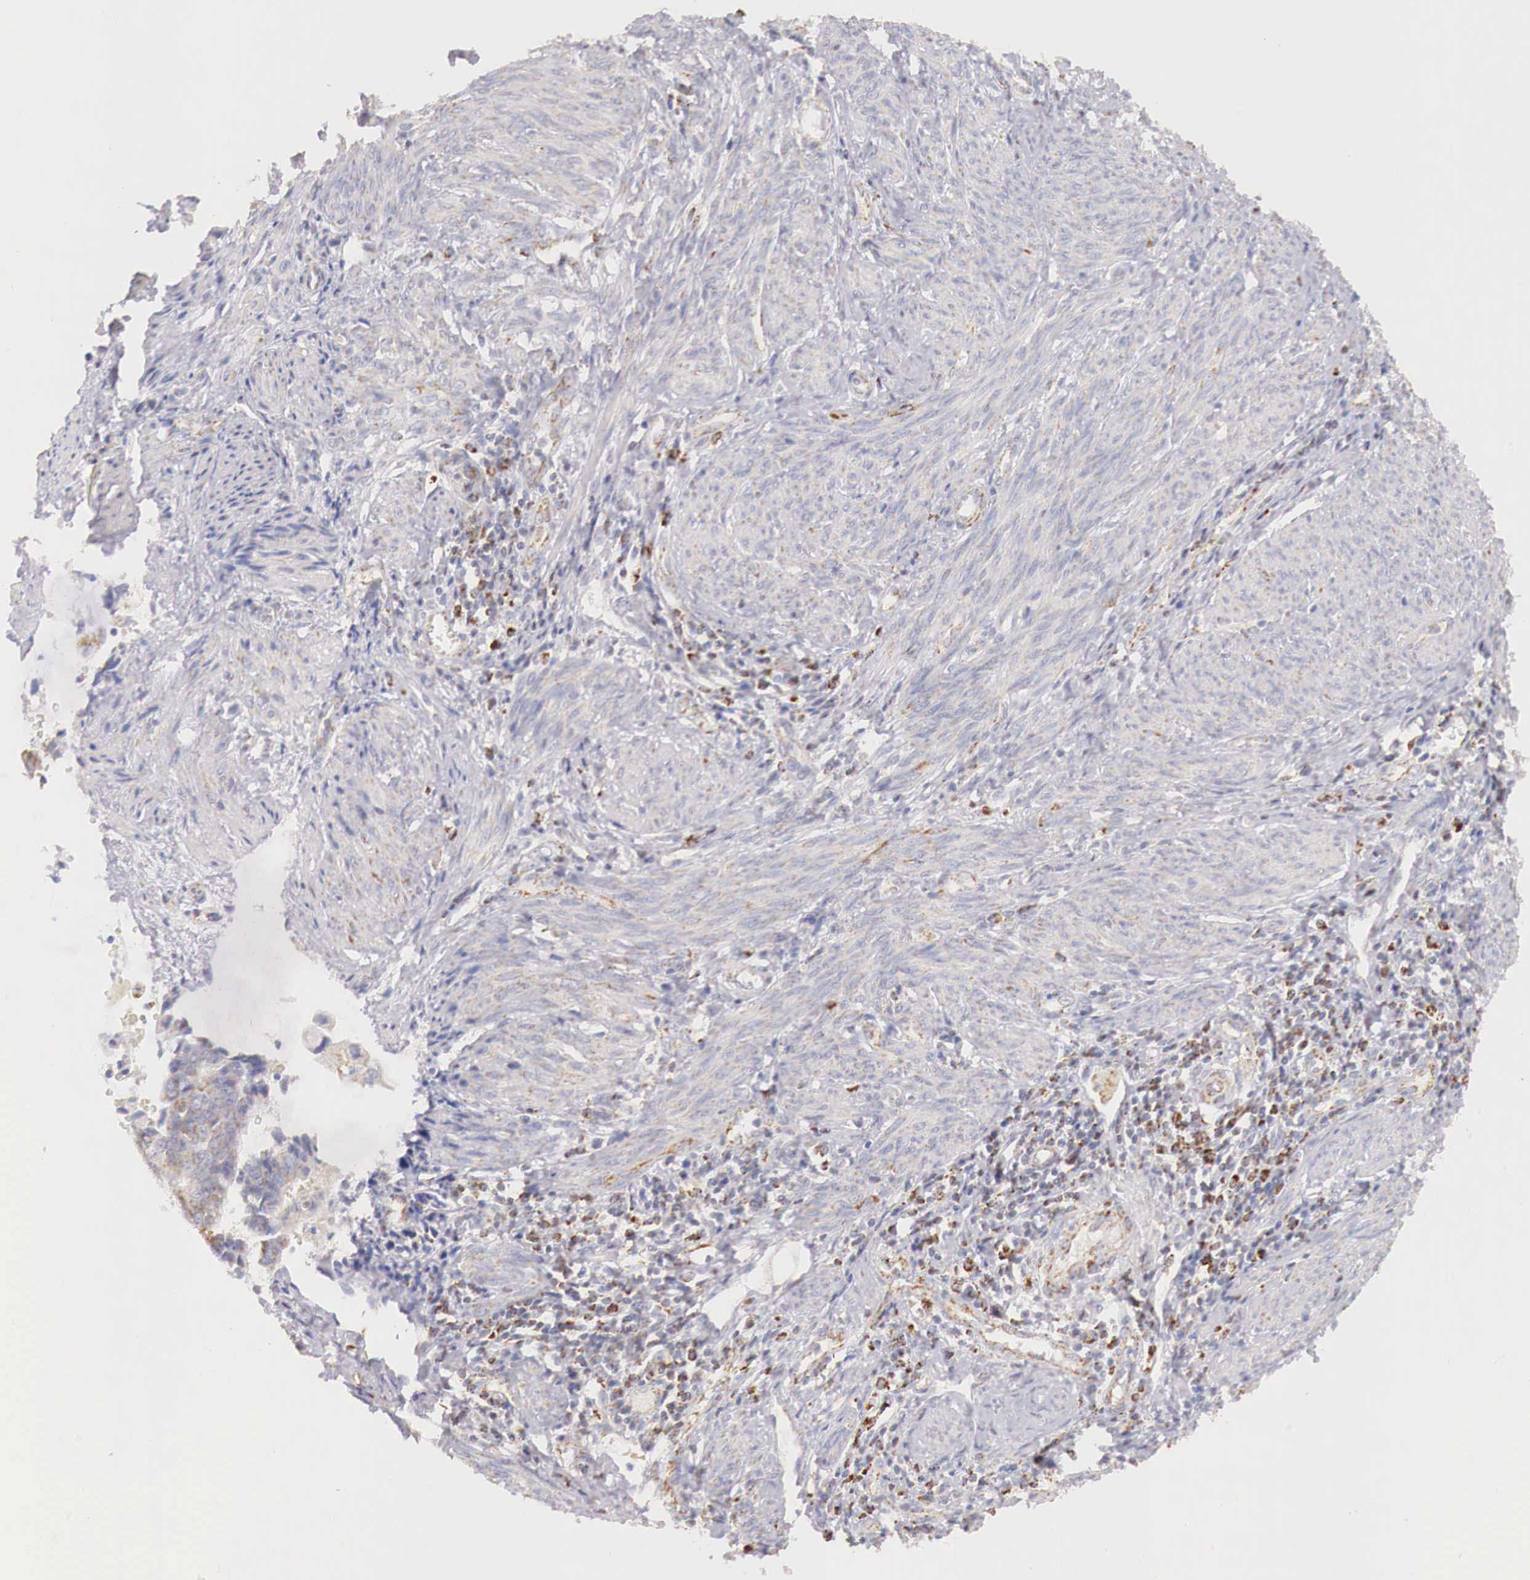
{"staining": {"intensity": "weak", "quantity": "25%-75%", "location": "cytoplasmic/membranous"}, "tissue": "endometrial cancer", "cell_type": "Tumor cells", "image_type": "cancer", "snomed": [{"axis": "morphology", "description": "Adenocarcinoma, NOS"}, {"axis": "topography", "description": "Endometrium"}], "caption": "Immunohistochemical staining of human endometrial cancer (adenocarcinoma) exhibits low levels of weak cytoplasmic/membranous positivity in about 25%-75% of tumor cells. (DAB IHC with brightfield microscopy, high magnification).", "gene": "IDH3G", "patient": {"sex": "female", "age": 75}}